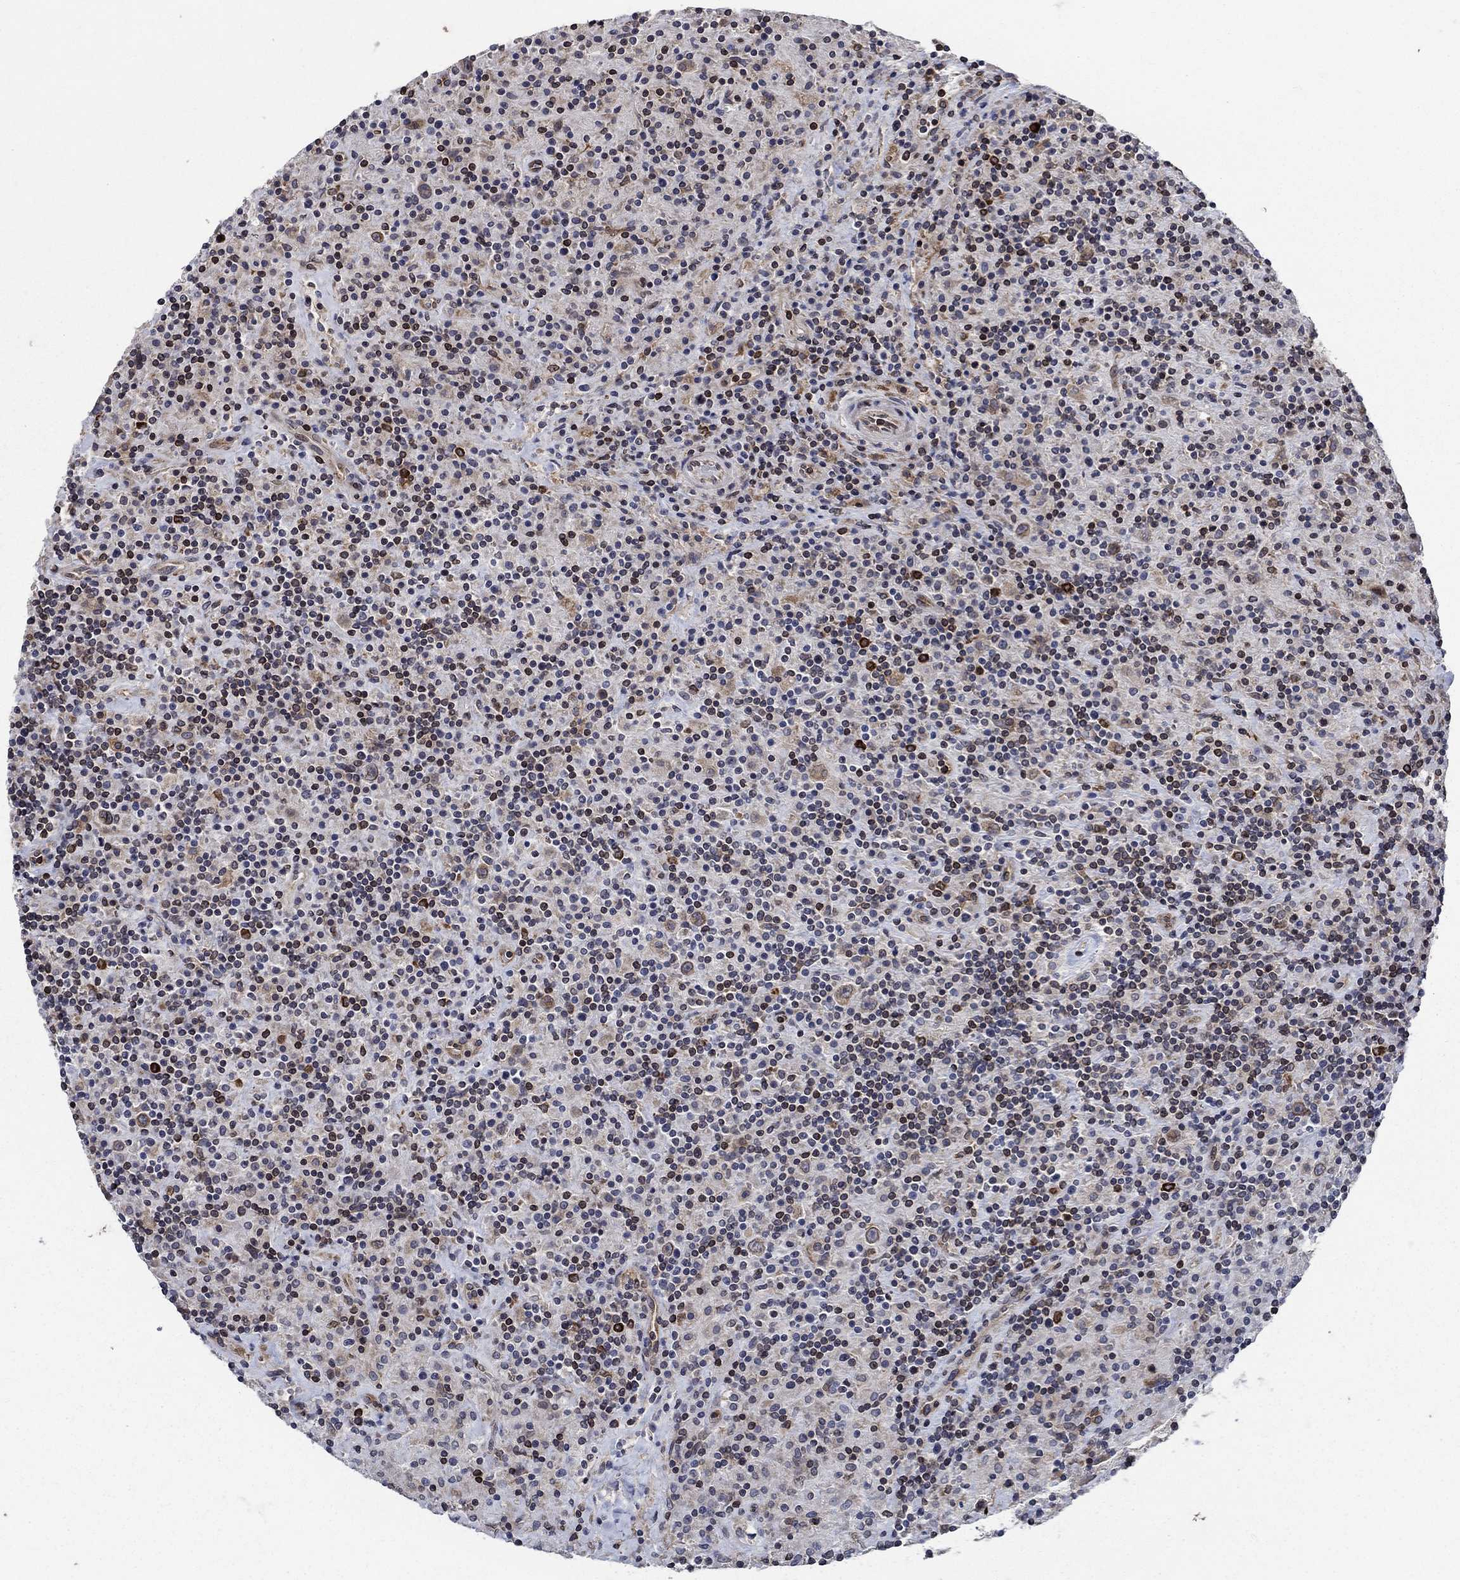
{"staining": {"intensity": "moderate", "quantity": "25%-75%", "location": "cytoplasmic/membranous"}, "tissue": "lymphoma", "cell_type": "Tumor cells", "image_type": "cancer", "snomed": [{"axis": "morphology", "description": "Hodgkin's disease, NOS"}, {"axis": "topography", "description": "Lymph node"}], "caption": "Immunohistochemical staining of lymphoma demonstrates moderate cytoplasmic/membranous protein expression in approximately 25%-75% of tumor cells.", "gene": "DHRS7", "patient": {"sex": "male", "age": 70}}